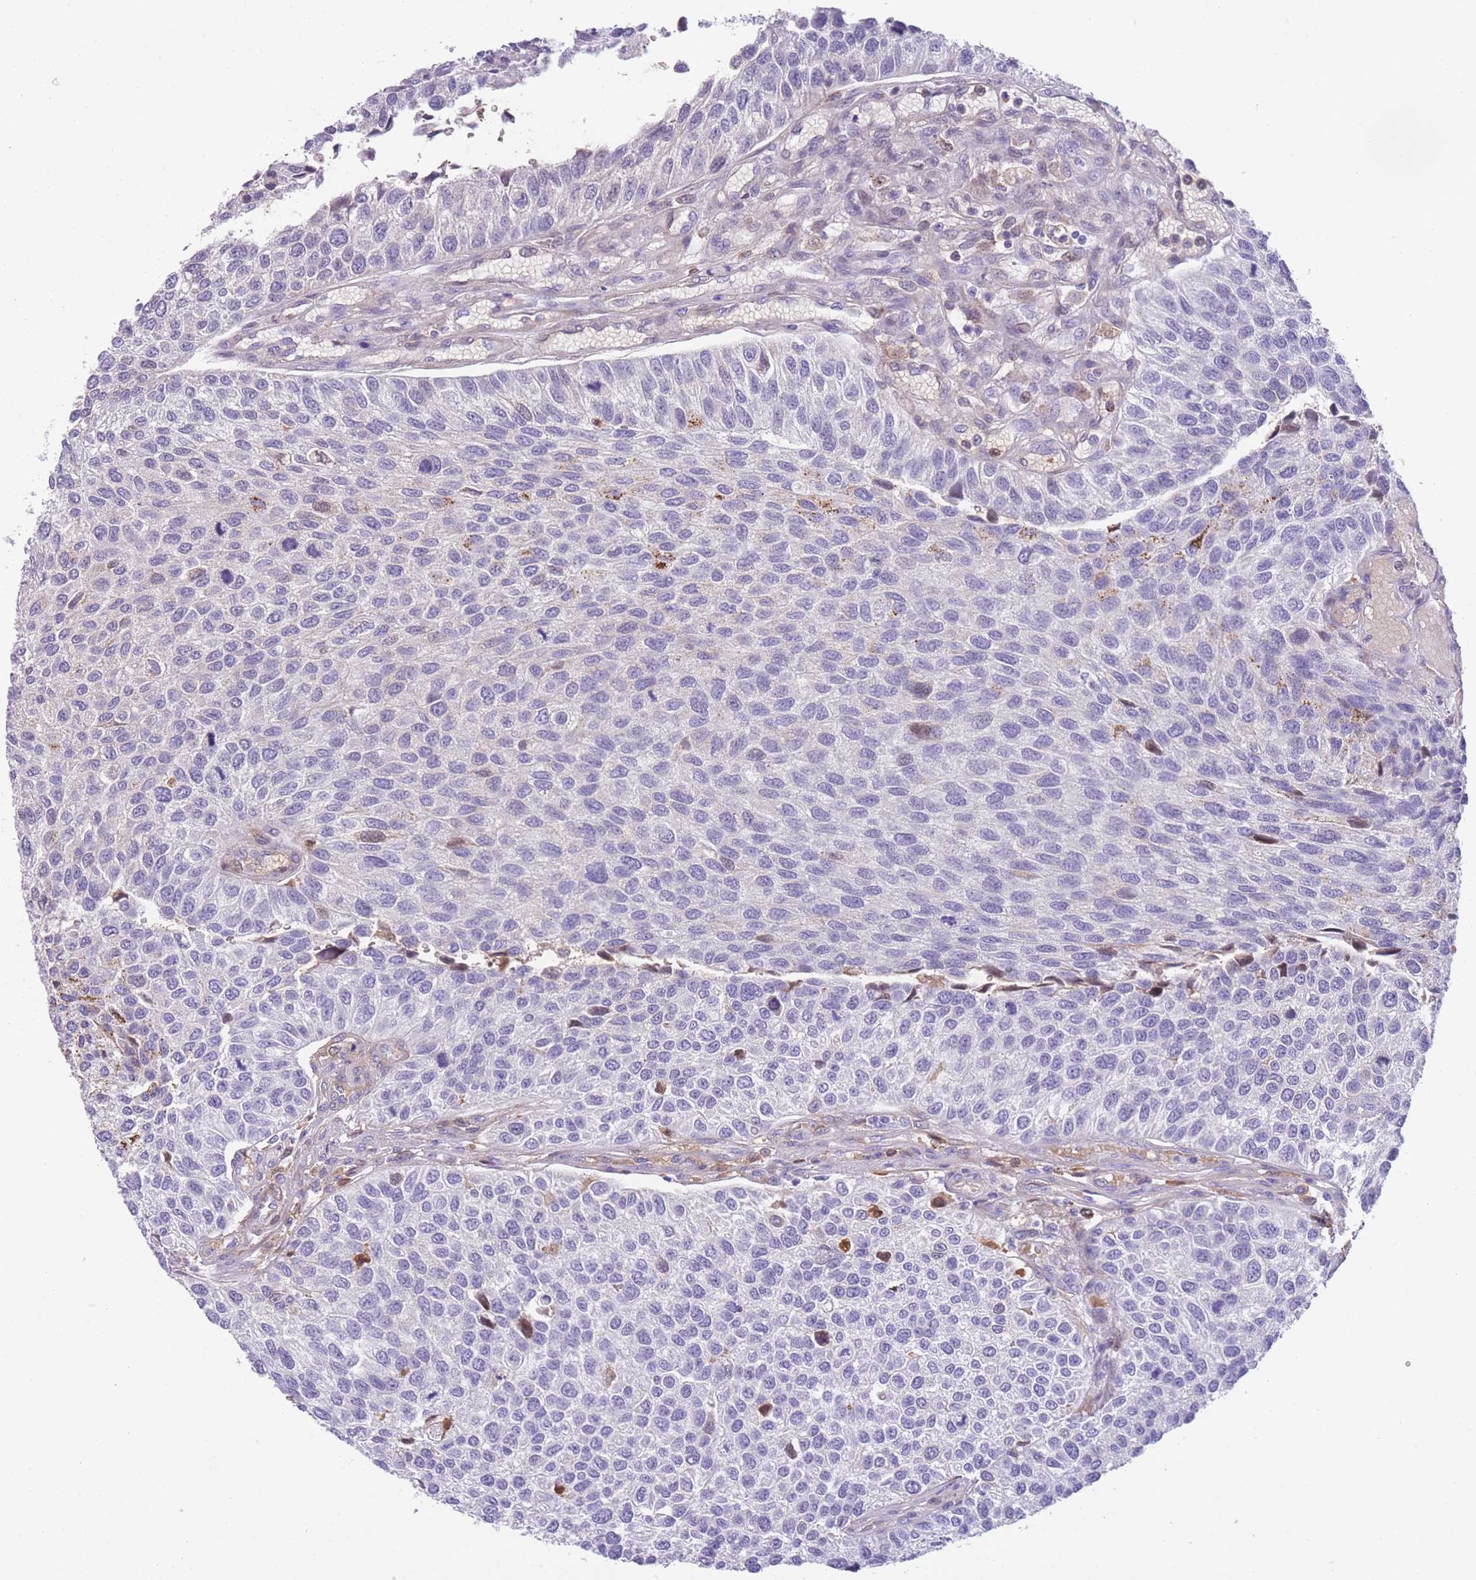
{"staining": {"intensity": "negative", "quantity": "none", "location": "none"}, "tissue": "urothelial cancer", "cell_type": "Tumor cells", "image_type": "cancer", "snomed": [{"axis": "morphology", "description": "Urothelial carcinoma, NOS"}, {"axis": "topography", "description": "Urinary bladder"}], "caption": "Histopathology image shows no significant protein staining in tumor cells of urothelial cancer.", "gene": "GNAT1", "patient": {"sex": "male", "age": 55}}